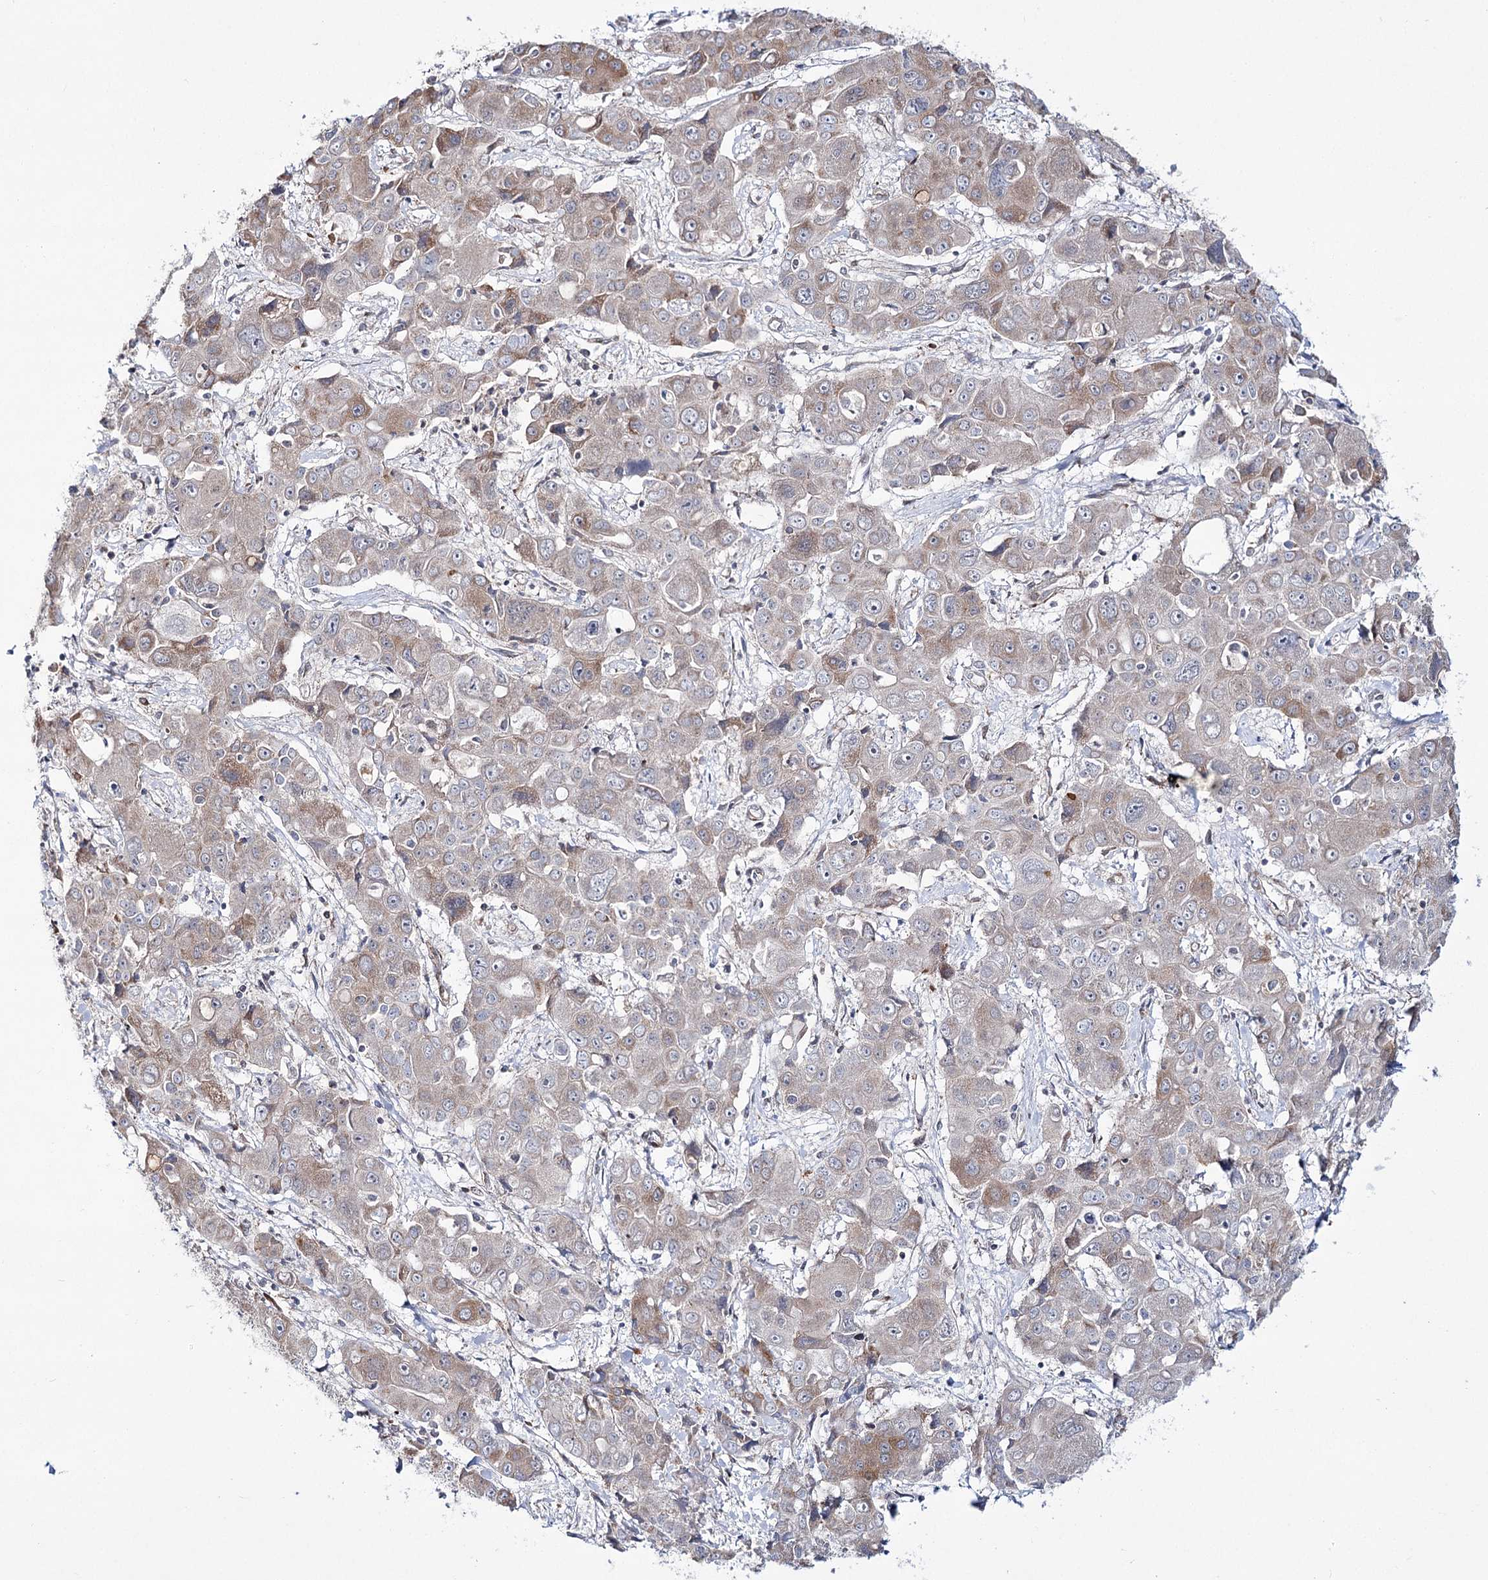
{"staining": {"intensity": "weak", "quantity": "25%-75%", "location": "cytoplasmic/membranous"}, "tissue": "liver cancer", "cell_type": "Tumor cells", "image_type": "cancer", "snomed": [{"axis": "morphology", "description": "Cholangiocarcinoma"}, {"axis": "topography", "description": "Liver"}], "caption": "Immunohistochemistry (DAB (3,3'-diaminobenzidine)) staining of human liver cancer displays weak cytoplasmic/membranous protein positivity in about 25%-75% of tumor cells.", "gene": "VWA2", "patient": {"sex": "male", "age": 67}}